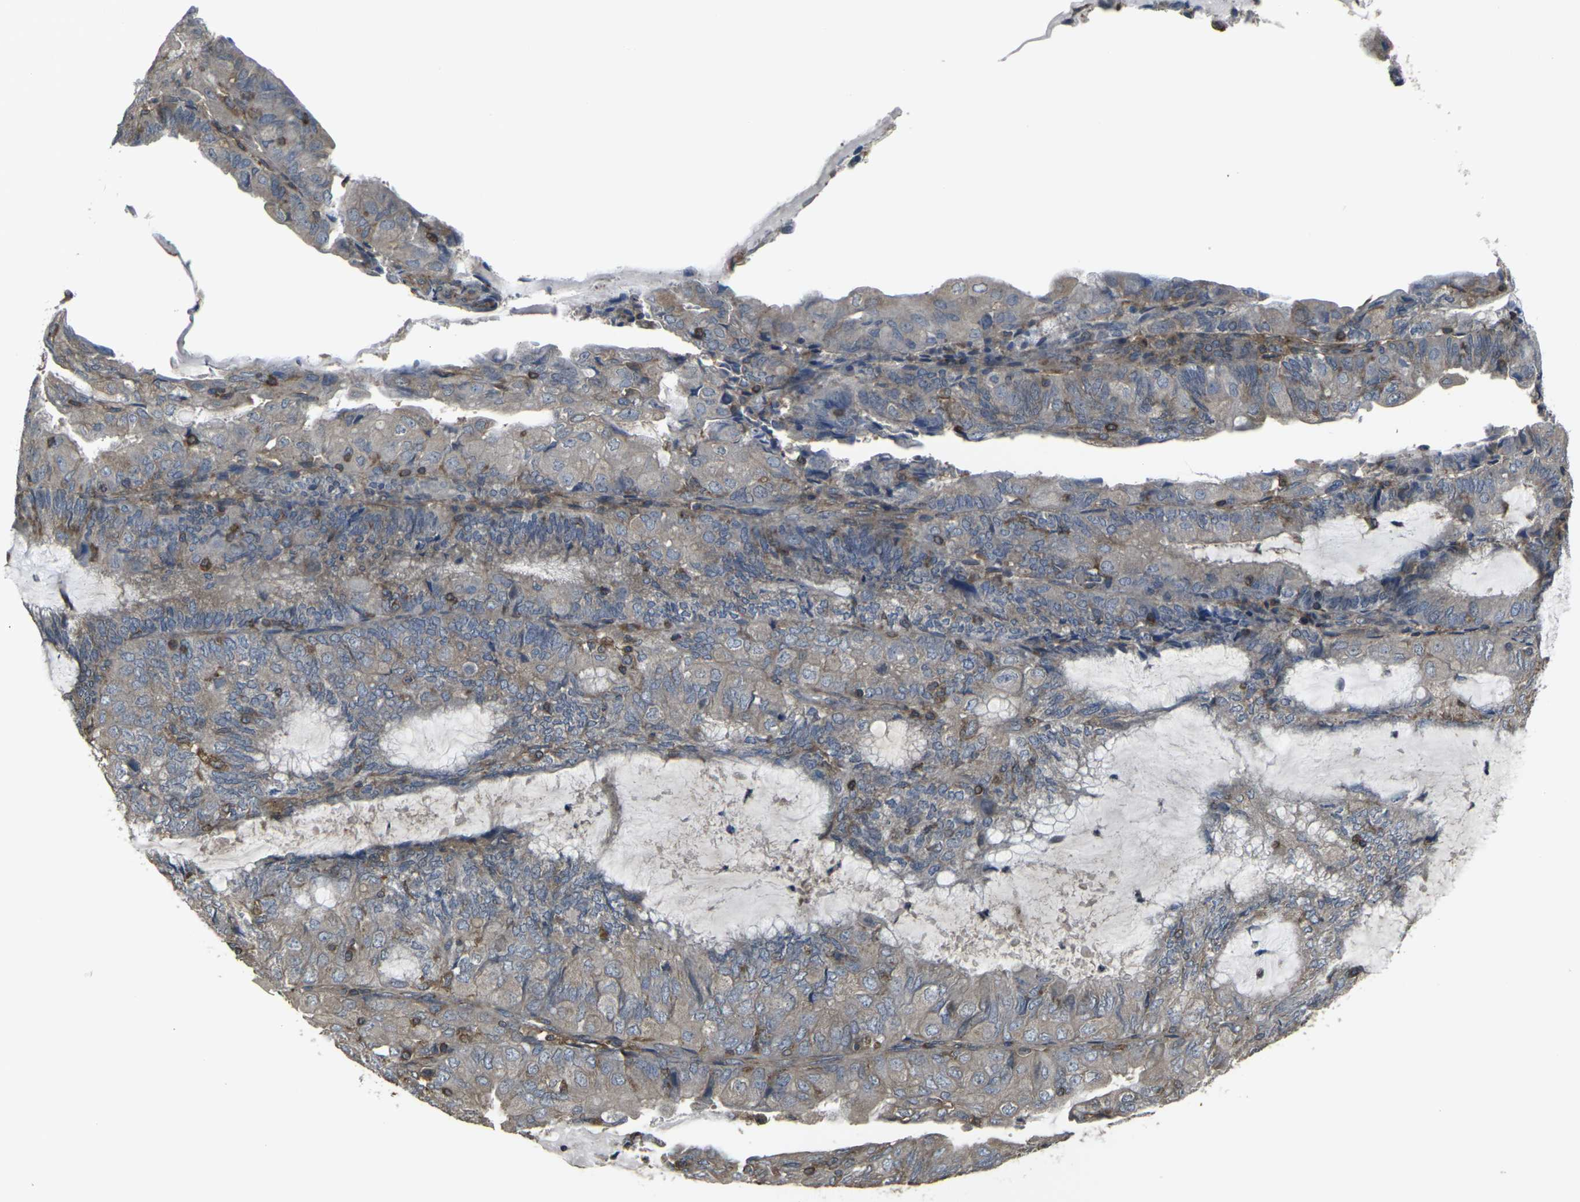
{"staining": {"intensity": "weak", "quantity": ">75%", "location": "cytoplasmic/membranous"}, "tissue": "endometrial cancer", "cell_type": "Tumor cells", "image_type": "cancer", "snomed": [{"axis": "morphology", "description": "Adenocarcinoma, NOS"}, {"axis": "topography", "description": "Endometrium"}], "caption": "This histopathology image shows immunohistochemistry staining of human adenocarcinoma (endometrial), with low weak cytoplasmic/membranous expression in approximately >75% of tumor cells.", "gene": "PRKACB", "patient": {"sex": "female", "age": 81}}